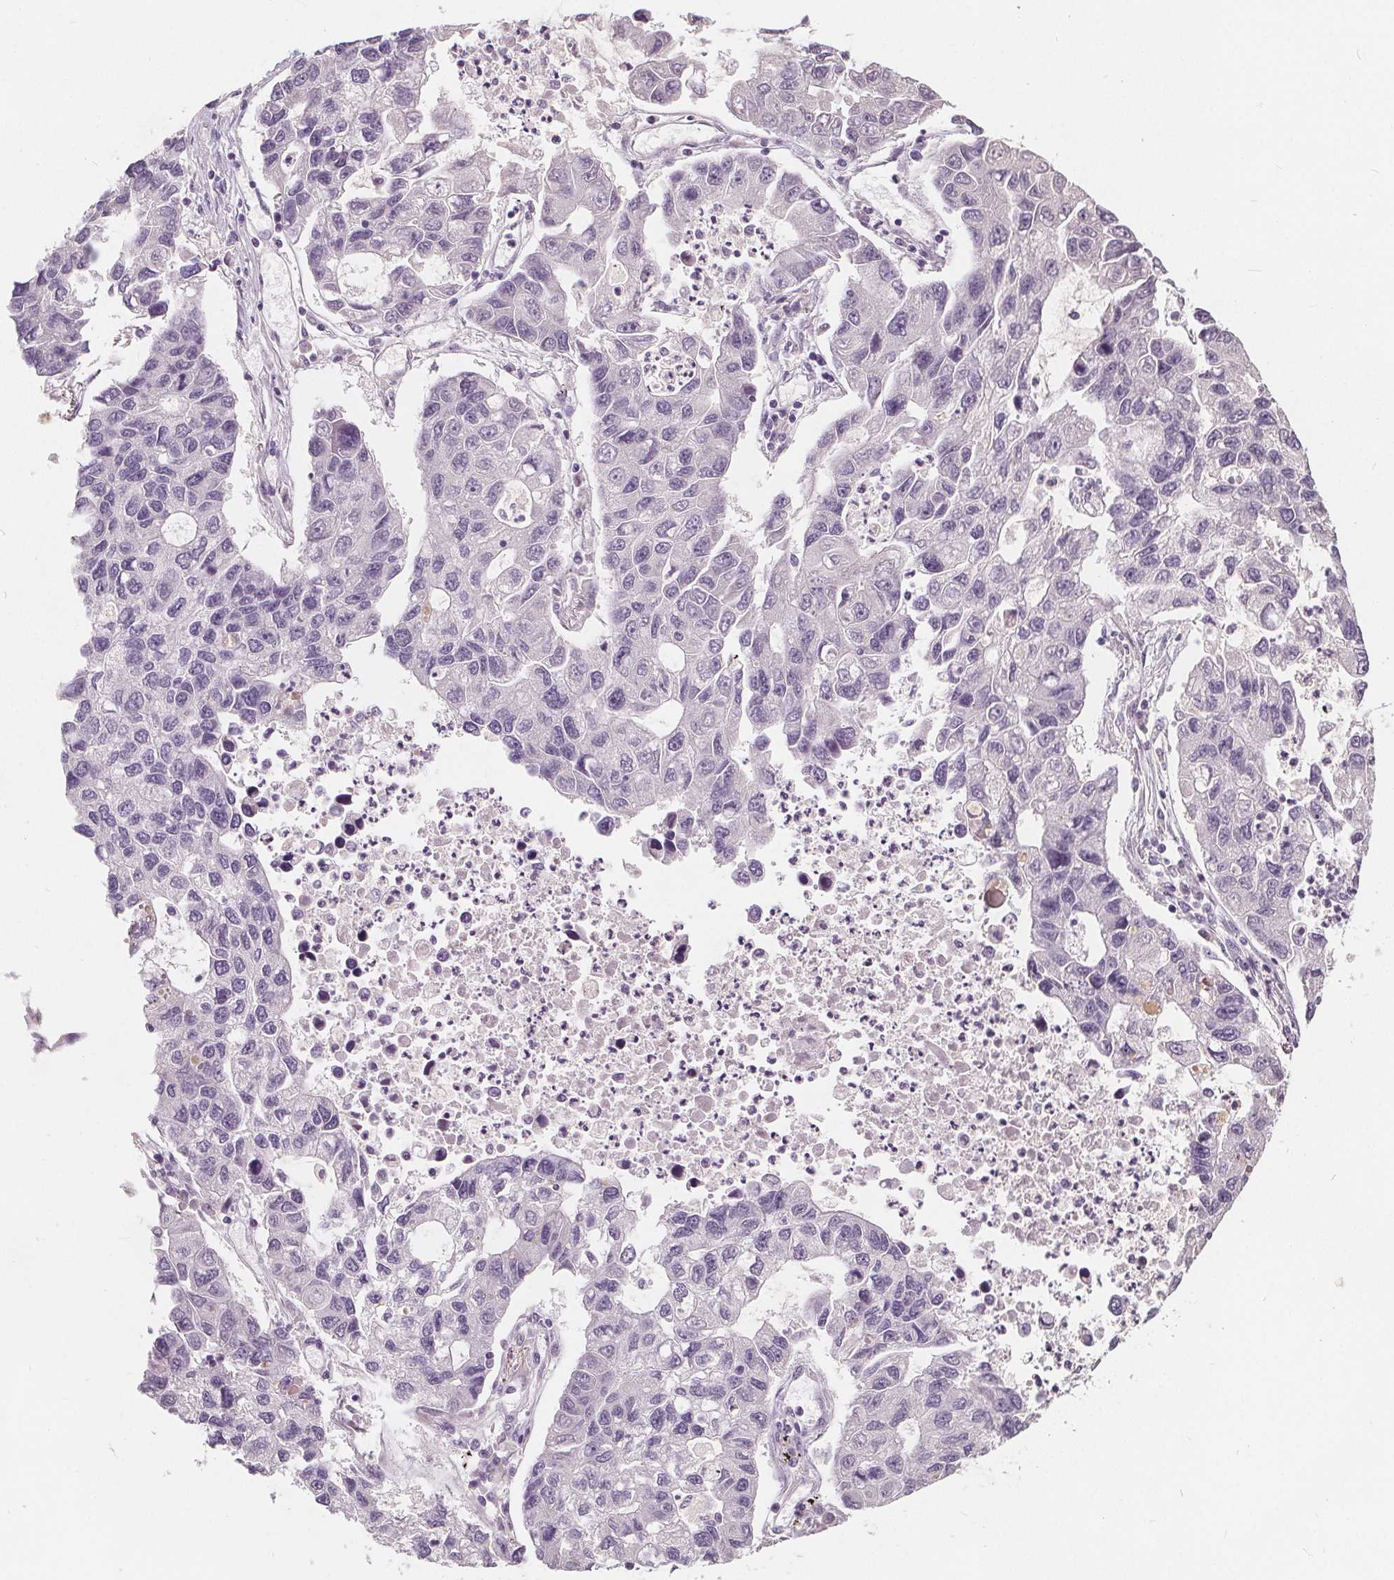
{"staining": {"intensity": "negative", "quantity": "none", "location": "none"}, "tissue": "lung cancer", "cell_type": "Tumor cells", "image_type": "cancer", "snomed": [{"axis": "morphology", "description": "Adenocarcinoma, NOS"}, {"axis": "topography", "description": "Bronchus"}, {"axis": "topography", "description": "Lung"}], "caption": "This photomicrograph is of lung cancer stained with IHC to label a protein in brown with the nuclei are counter-stained blue. There is no positivity in tumor cells.", "gene": "PLA2G2E", "patient": {"sex": "female", "age": 51}}